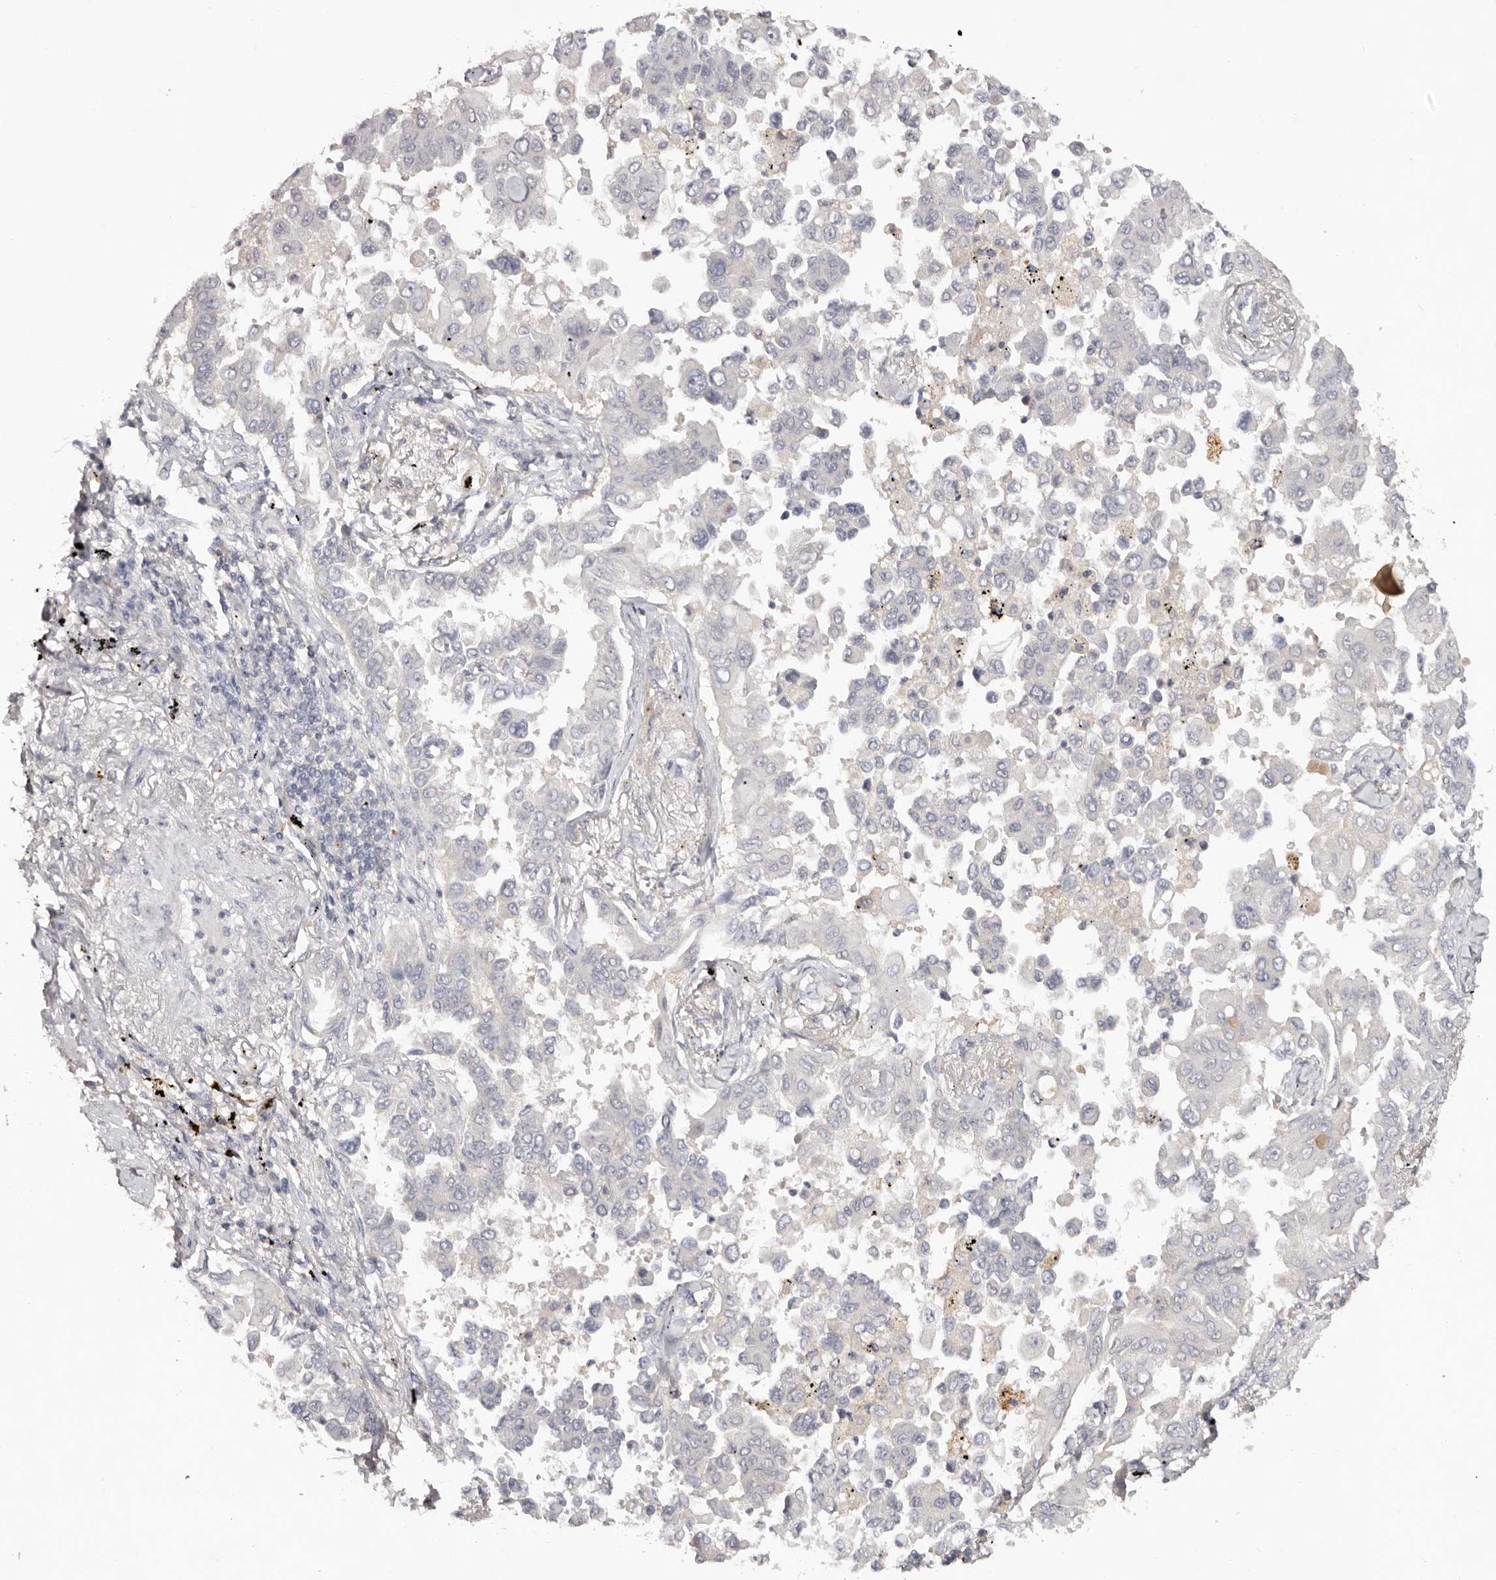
{"staining": {"intensity": "negative", "quantity": "none", "location": "none"}, "tissue": "lung cancer", "cell_type": "Tumor cells", "image_type": "cancer", "snomed": [{"axis": "morphology", "description": "Adenocarcinoma, NOS"}, {"axis": "topography", "description": "Lung"}], "caption": "Immunohistochemical staining of human lung adenocarcinoma exhibits no significant expression in tumor cells.", "gene": "SCUBE2", "patient": {"sex": "female", "age": 67}}